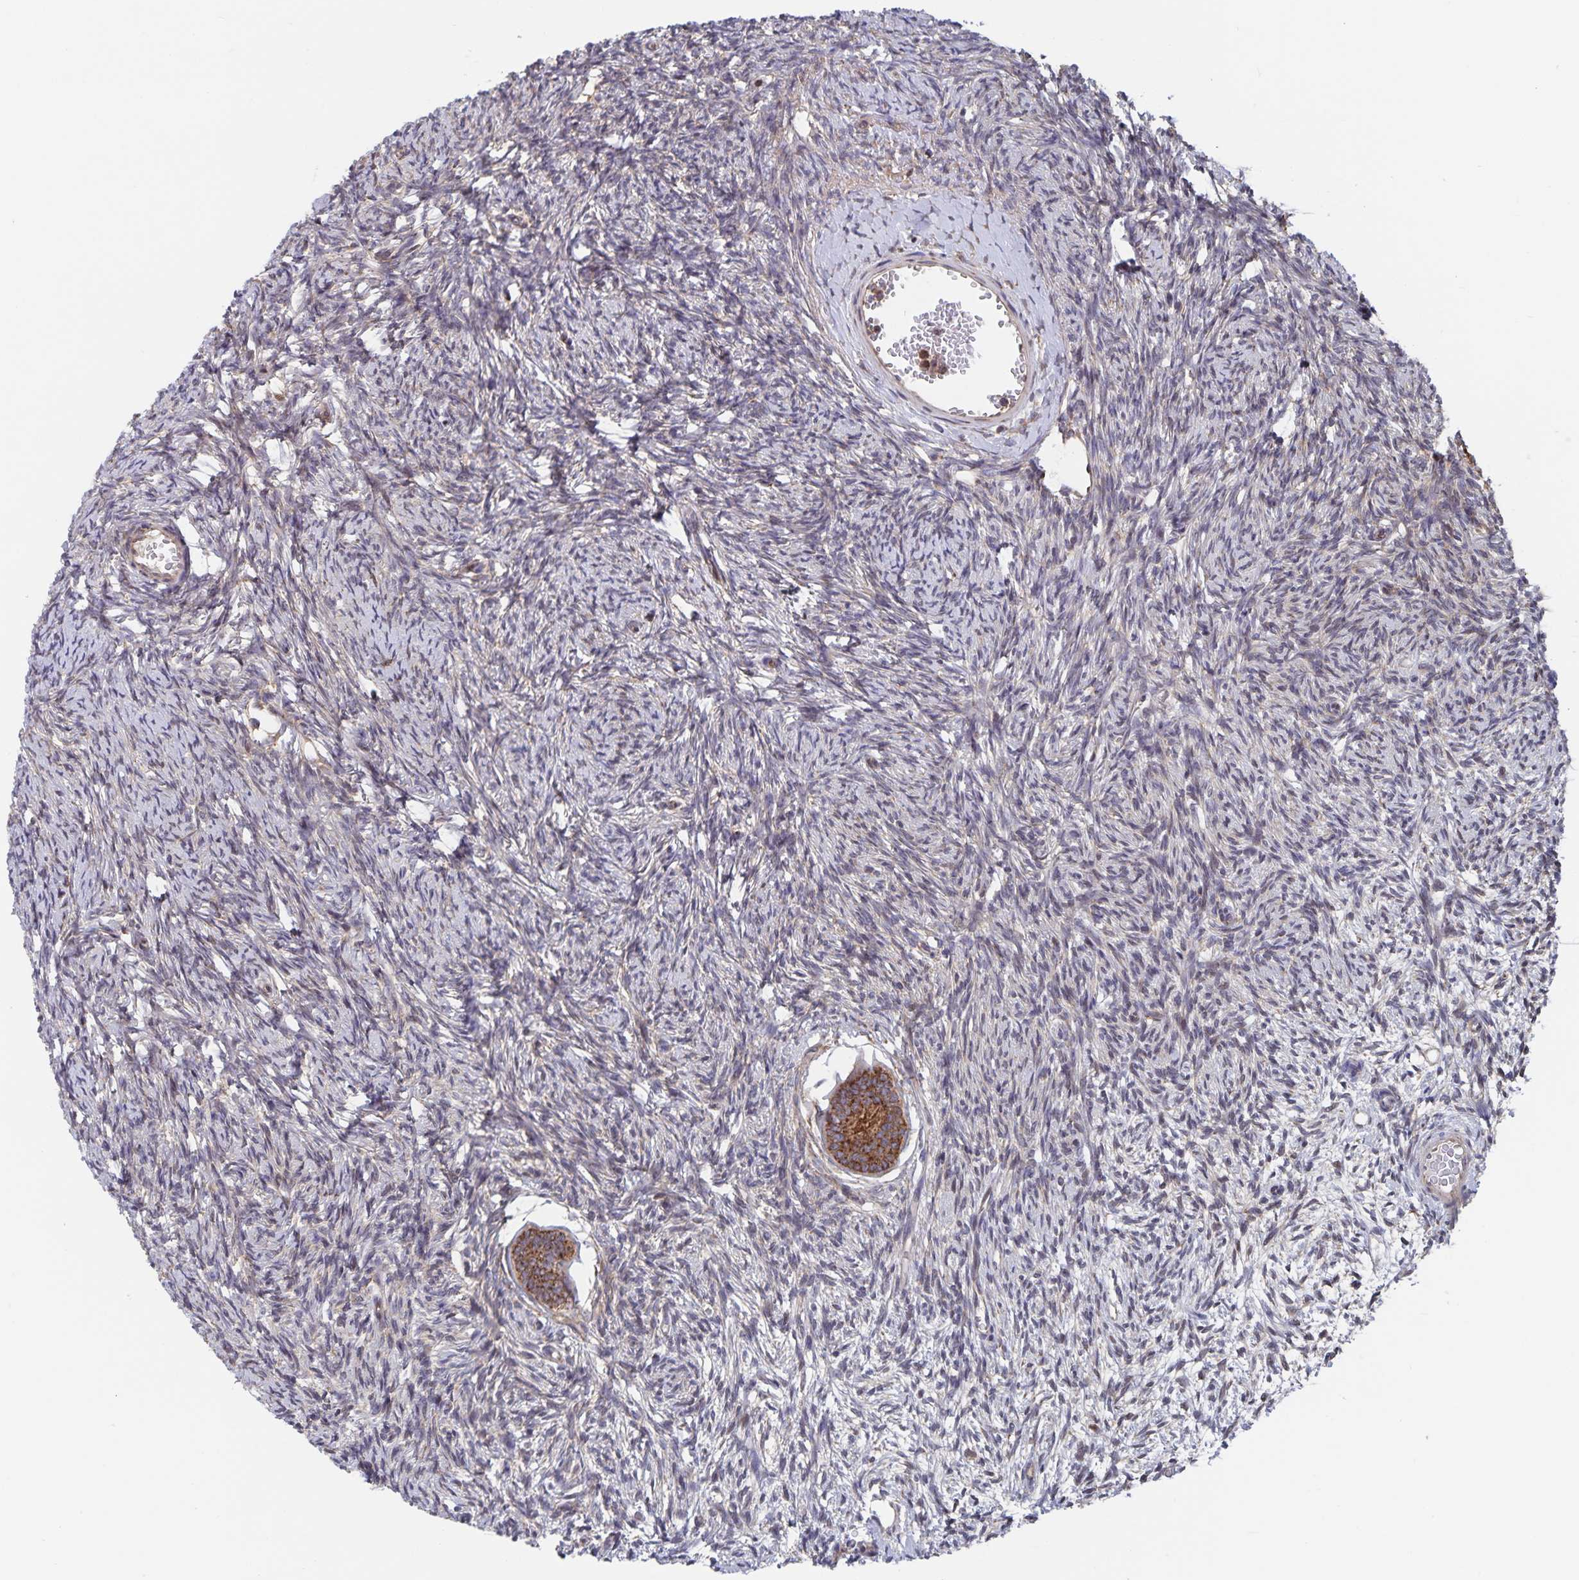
{"staining": {"intensity": "weak", "quantity": "25%-75%", "location": "cytoplasmic/membranous"}, "tissue": "ovary", "cell_type": "Ovarian stroma cells", "image_type": "normal", "snomed": [{"axis": "morphology", "description": "Normal tissue, NOS"}, {"axis": "topography", "description": "Ovary"}], "caption": "Human ovary stained with a brown dye displays weak cytoplasmic/membranous positive expression in approximately 25%-75% of ovarian stroma cells.", "gene": "ACACA", "patient": {"sex": "female", "age": 33}}